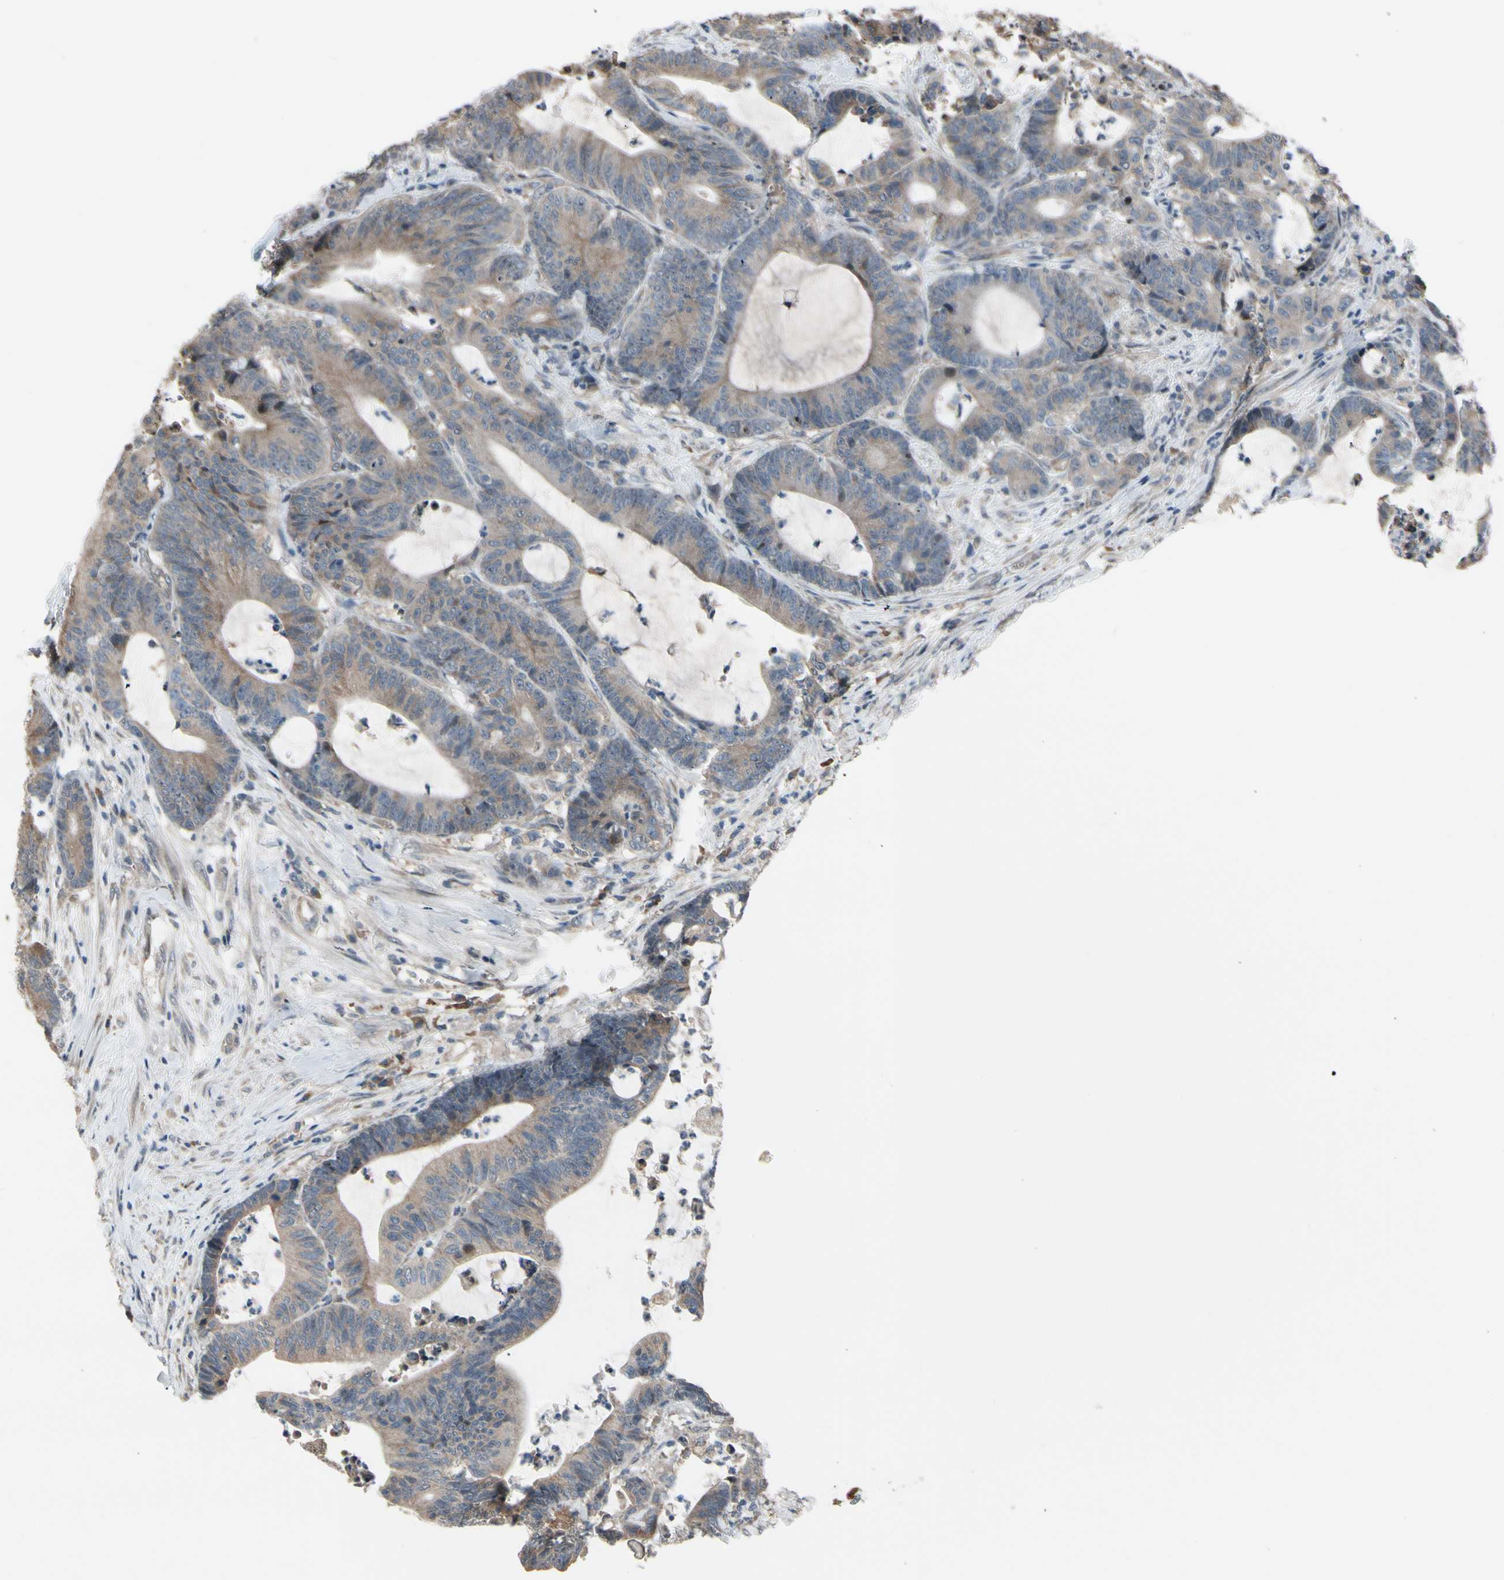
{"staining": {"intensity": "weak", "quantity": ">75%", "location": "cytoplasmic/membranous"}, "tissue": "colorectal cancer", "cell_type": "Tumor cells", "image_type": "cancer", "snomed": [{"axis": "morphology", "description": "Adenocarcinoma, NOS"}, {"axis": "topography", "description": "Colon"}], "caption": "Colorectal cancer stained for a protein displays weak cytoplasmic/membranous positivity in tumor cells.", "gene": "SNX29", "patient": {"sex": "female", "age": 84}}